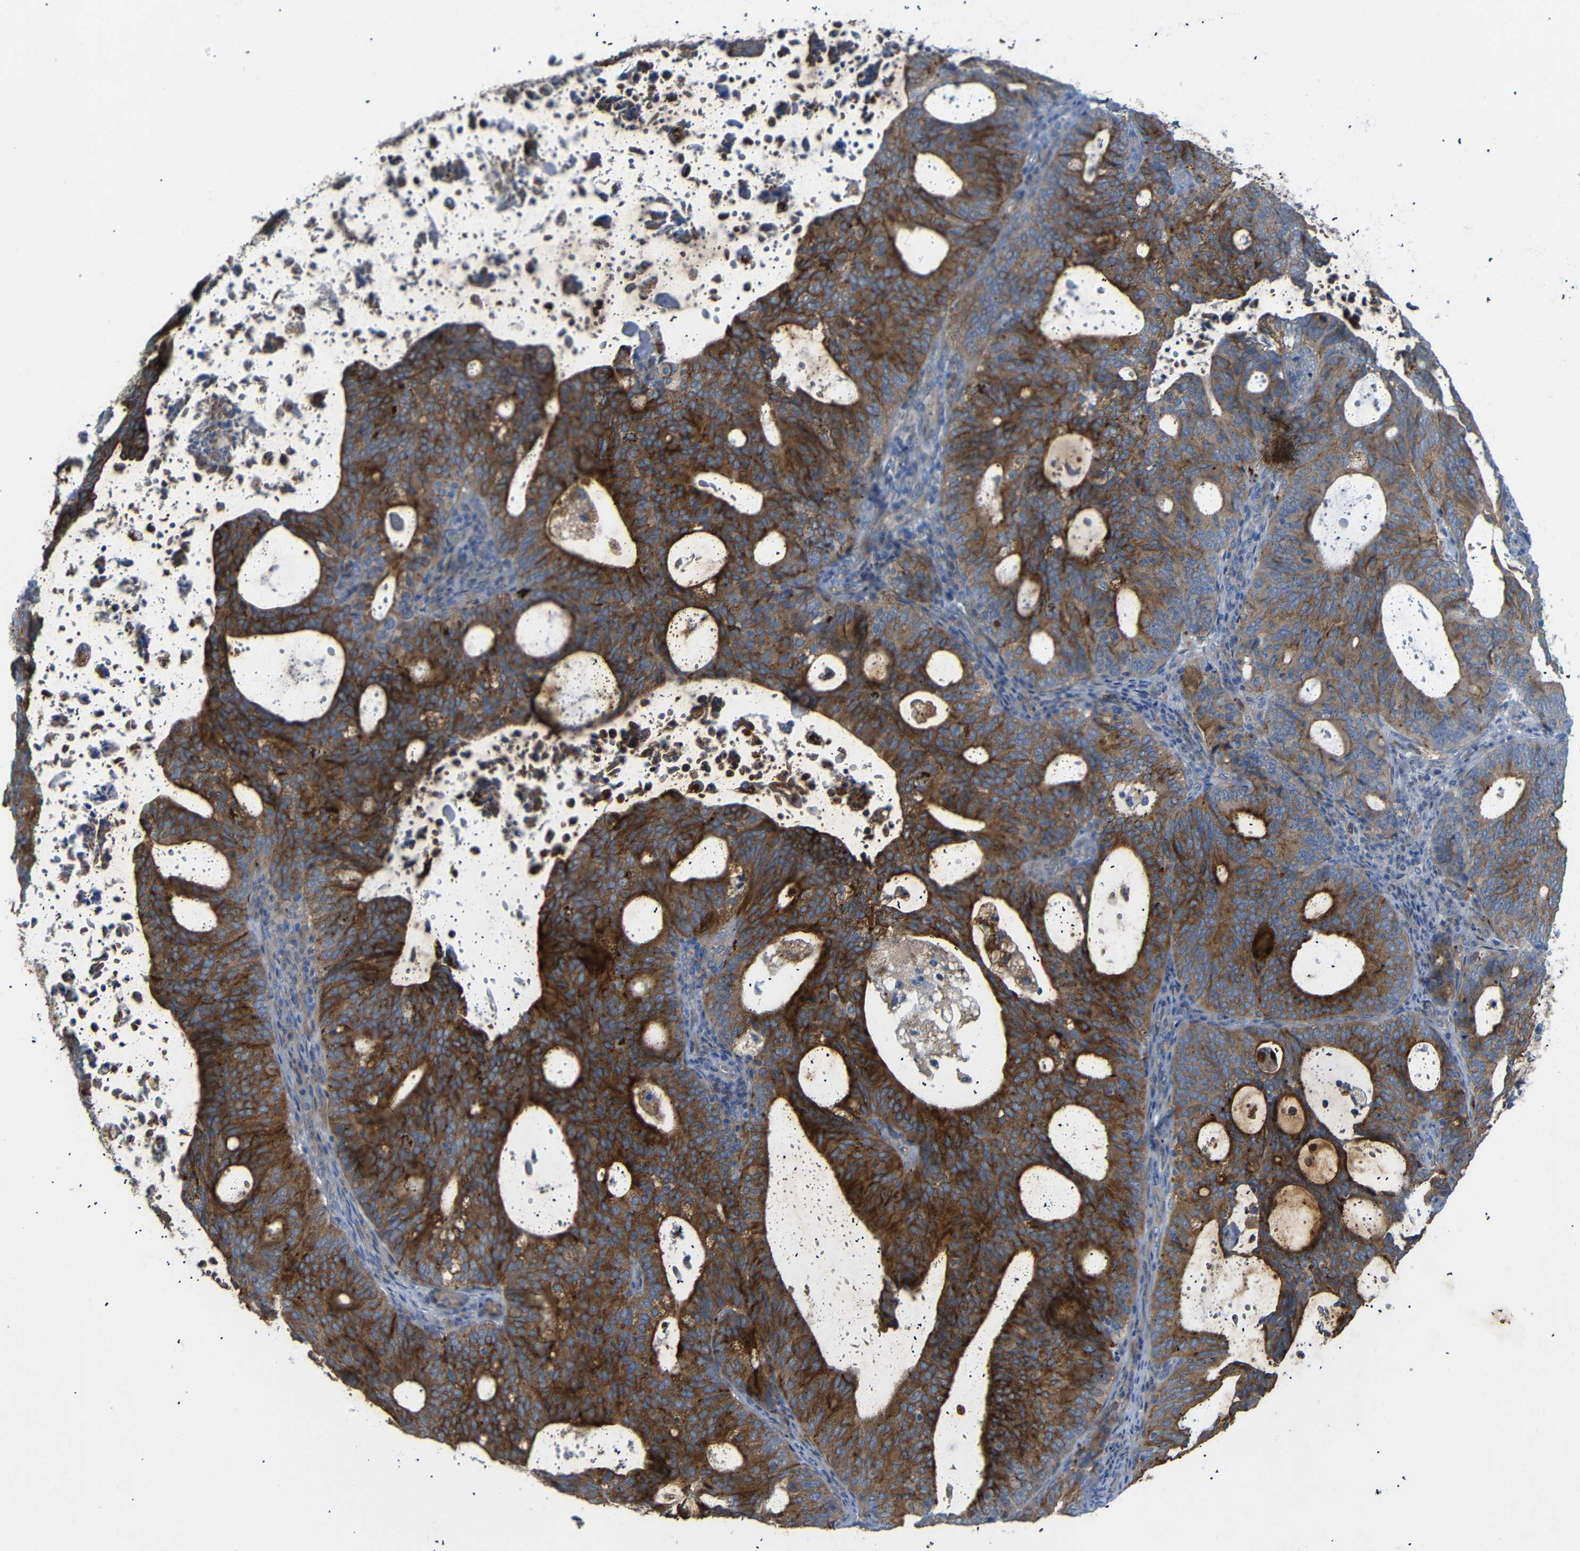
{"staining": {"intensity": "strong", "quantity": ">75%", "location": "cytoplasmic/membranous"}, "tissue": "endometrial cancer", "cell_type": "Tumor cells", "image_type": "cancer", "snomed": [{"axis": "morphology", "description": "Adenocarcinoma, NOS"}, {"axis": "topography", "description": "Uterus"}], "caption": "Brown immunohistochemical staining in endometrial adenocarcinoma demonstrates strong cytoplasmic/membranous positivity in approximately >75% of tumor cells.", "gene": "SYPL1", "patient": {"sex": "female", "age": 83}}